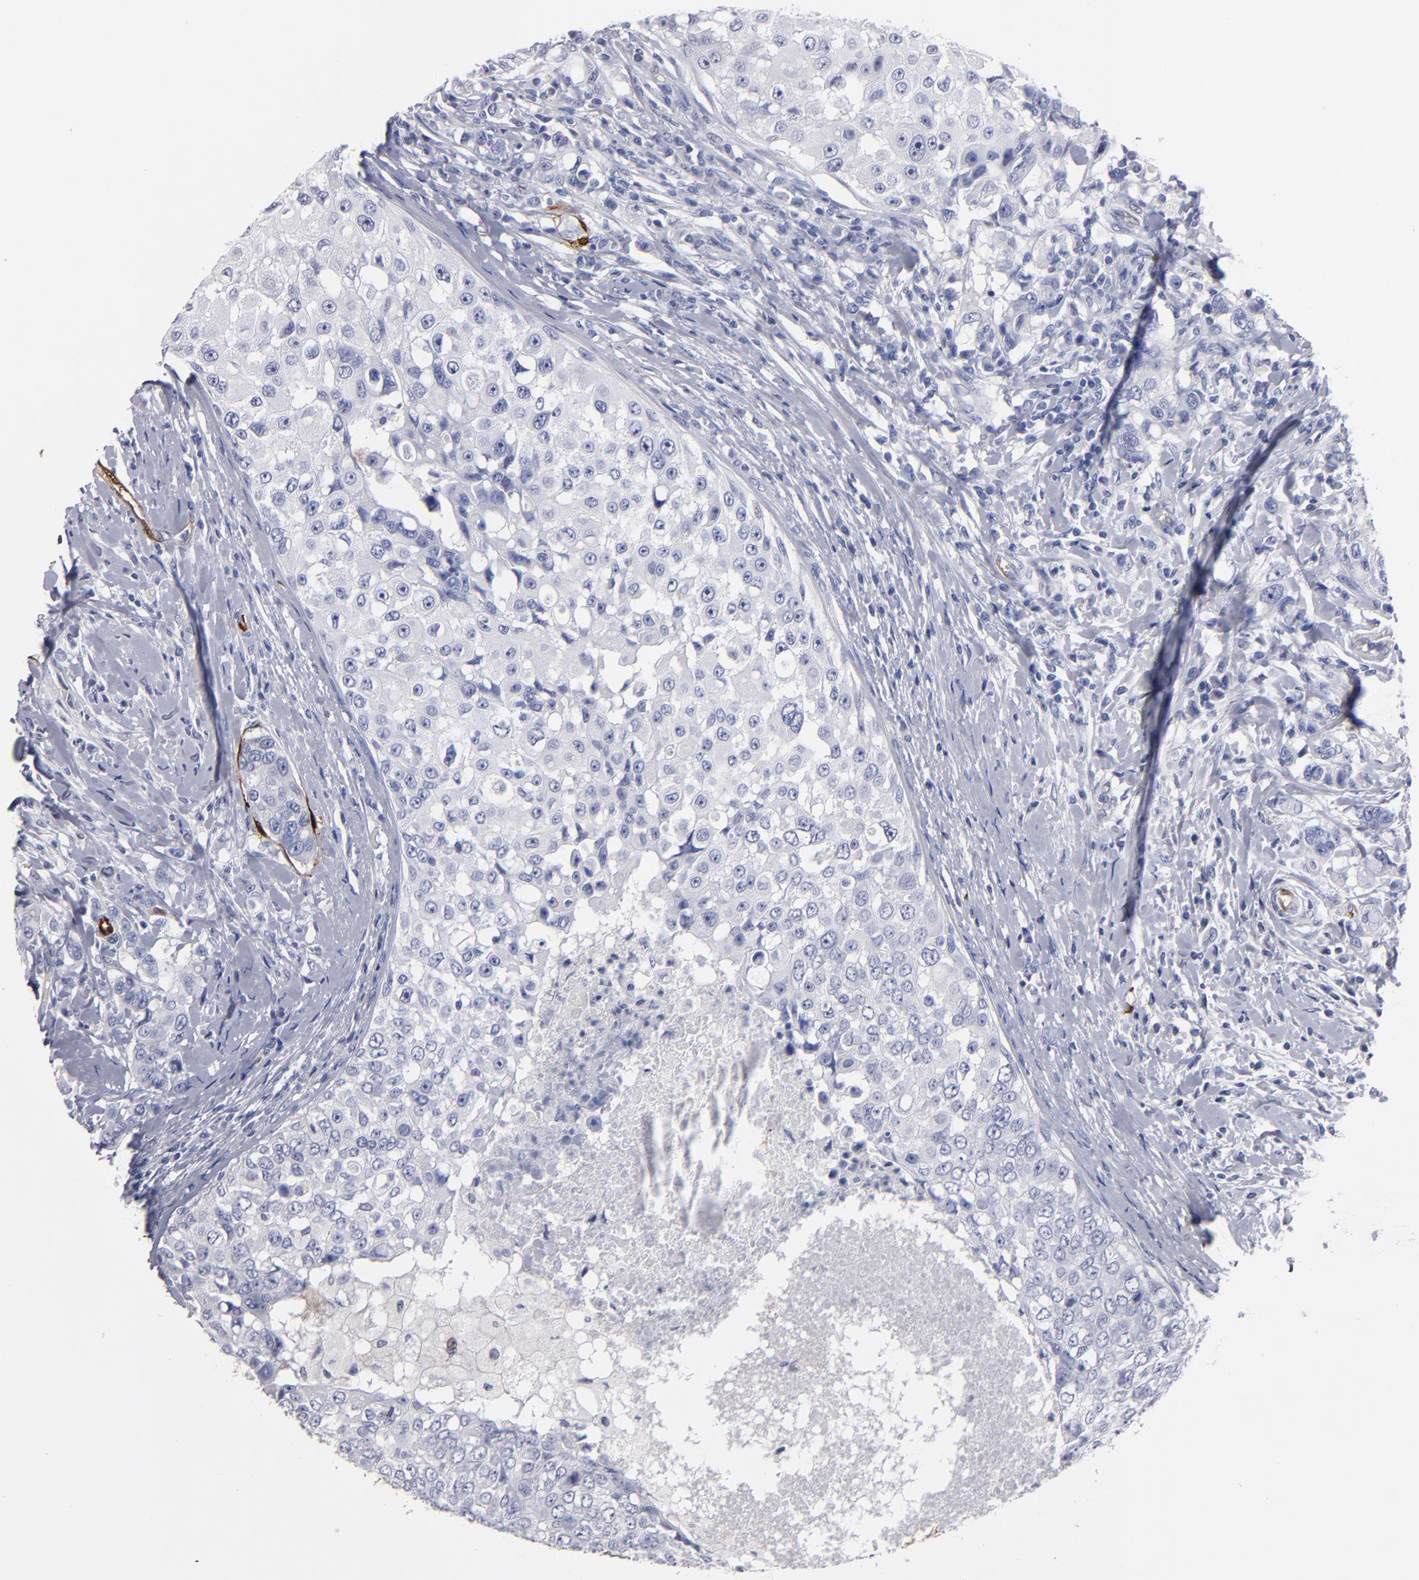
{"staining": {"intensity": "negative", "quantity": "none", "location": "none"}, "tissue": "breast cancer", "cell_type": "Tumor cells", "image_type": "cancer", "snomed": [{"axis": "morphology", "description": "Duct carcinoma"}, {"axis": "topography", "description": "Breast"}], "caption": "Immunohistochemical staining of breast intraductal carcinoma displays no significant staining in tumor cells. (DAB immunohistochemistry (IHC), high magnification).", "gene": "FABP4", "patient": {"sex": "female", "age": 27}}